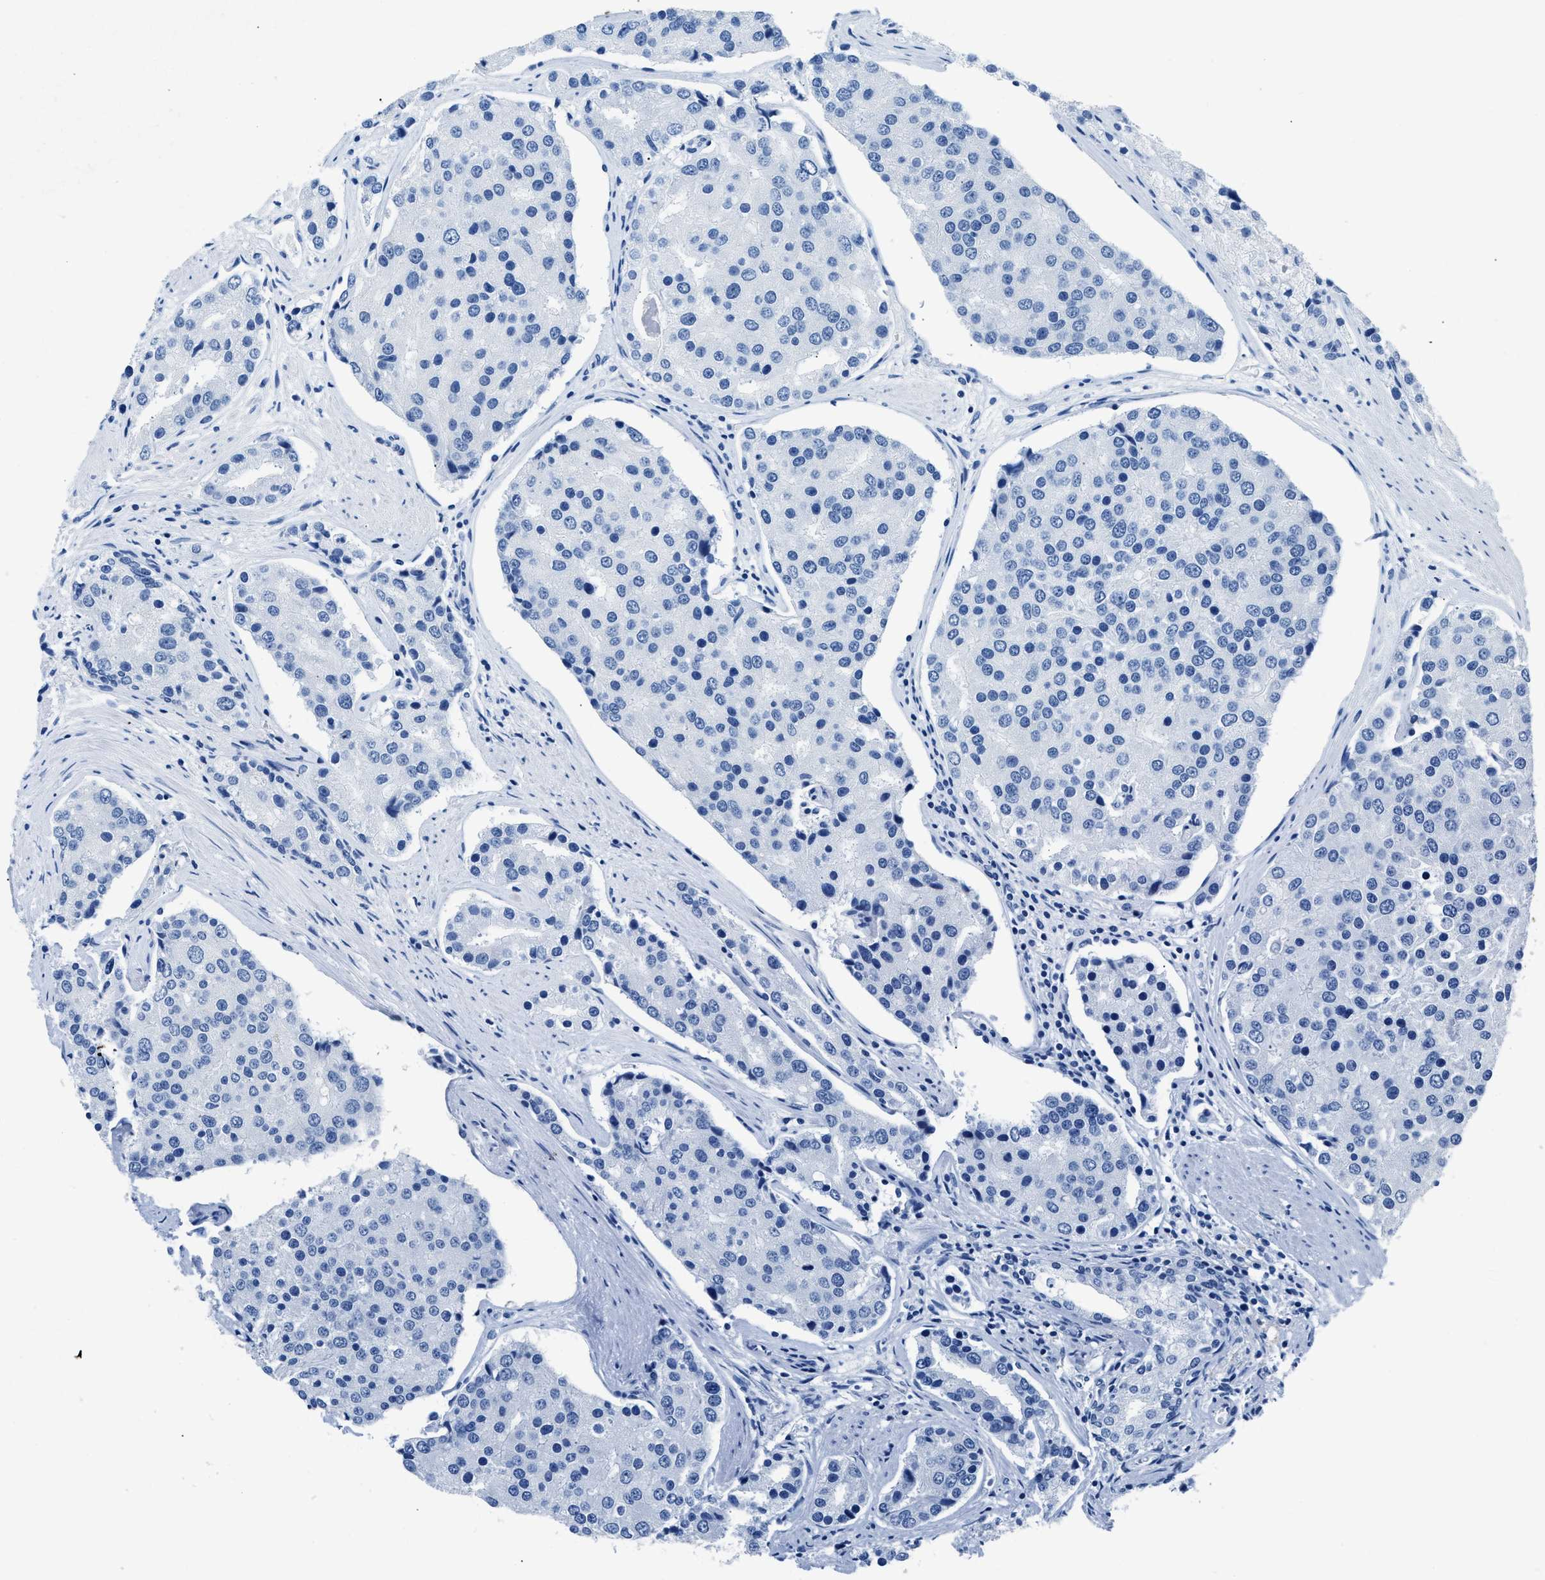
{"staining": {"intensity": "negative", "quantity": "none", "location": "none"}, "tissue": "prostate cancer", "cell_type": "Tumor cells", "image_type": "cancer", "snomed": [{"axis": "morphology", "description": "Adenocarcinoma, High grade"}, {"axis": "topography", "description": "Prostate"}], "caption": "High power microscopy photomicrograph of an immunohistochemistry (IHC) image of prostate cancer (adenocarcinoma (high-grade)), revealing no significant expression in tumor cells. (DAB IHC visualized using brightfield microscopy, high magnification).", "gene": "NFATC2", "patient": {"sex": "male", "age": 50}}